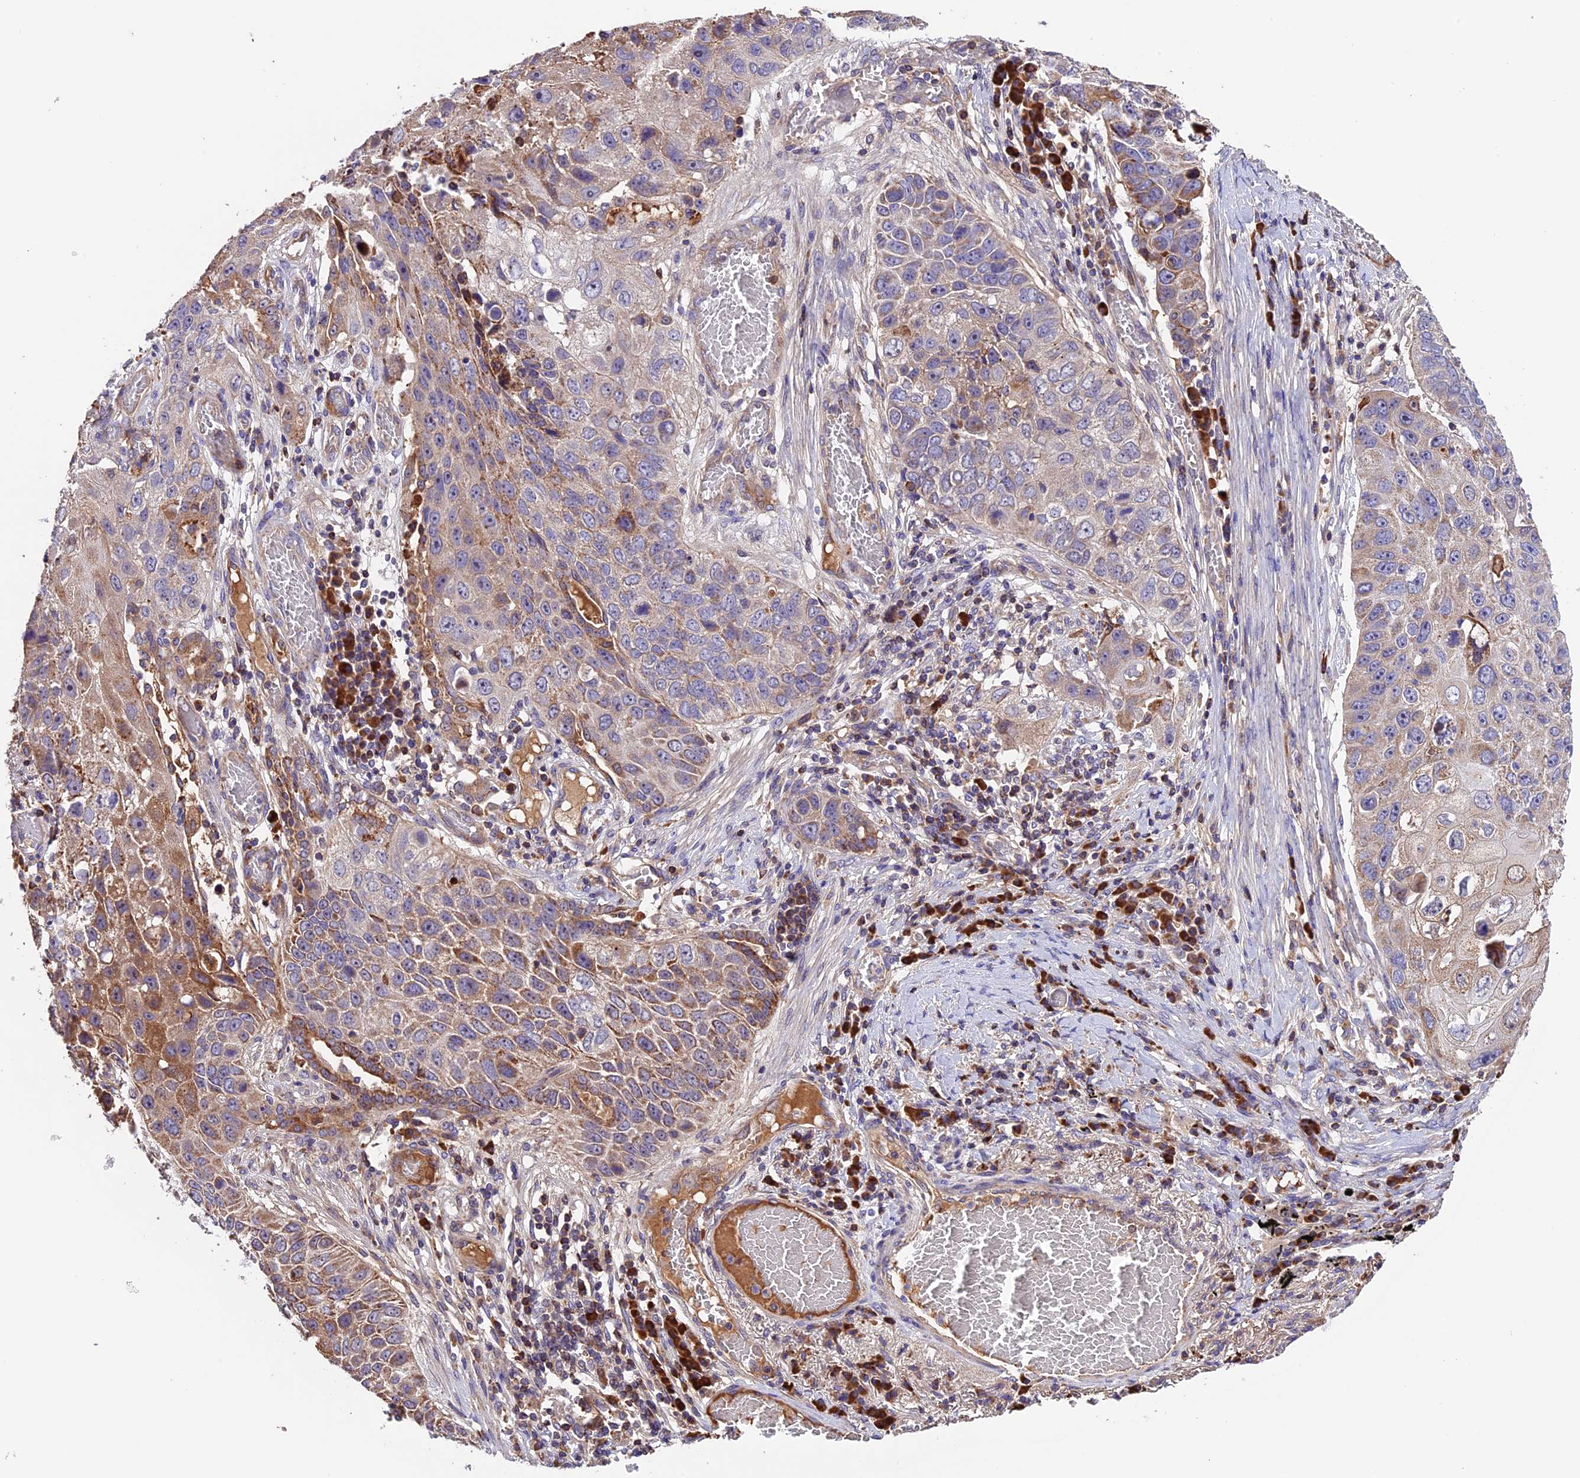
{"staining": {"intensity": "moderate", "quantity": "25%-75%", "location": "cytoplasmic/membranous"}, "tissue": "lung cancer", "cell_type": "Tumor cells", "image_type": "cancer", "snomed": [{"axis": "morphology", "description": "Squamous cell carcinoma, NOS"}, {"axis": "topography", "description": "Lung"}], "caption": "Protein staining demonstrates moderate cytoplasmic/membranous staining in approximately 25%-75% of tumor cells in squamous cell carcinoma (lung).", "gene": "METTL22", "patient": {"sex": "male", "age": 61}}